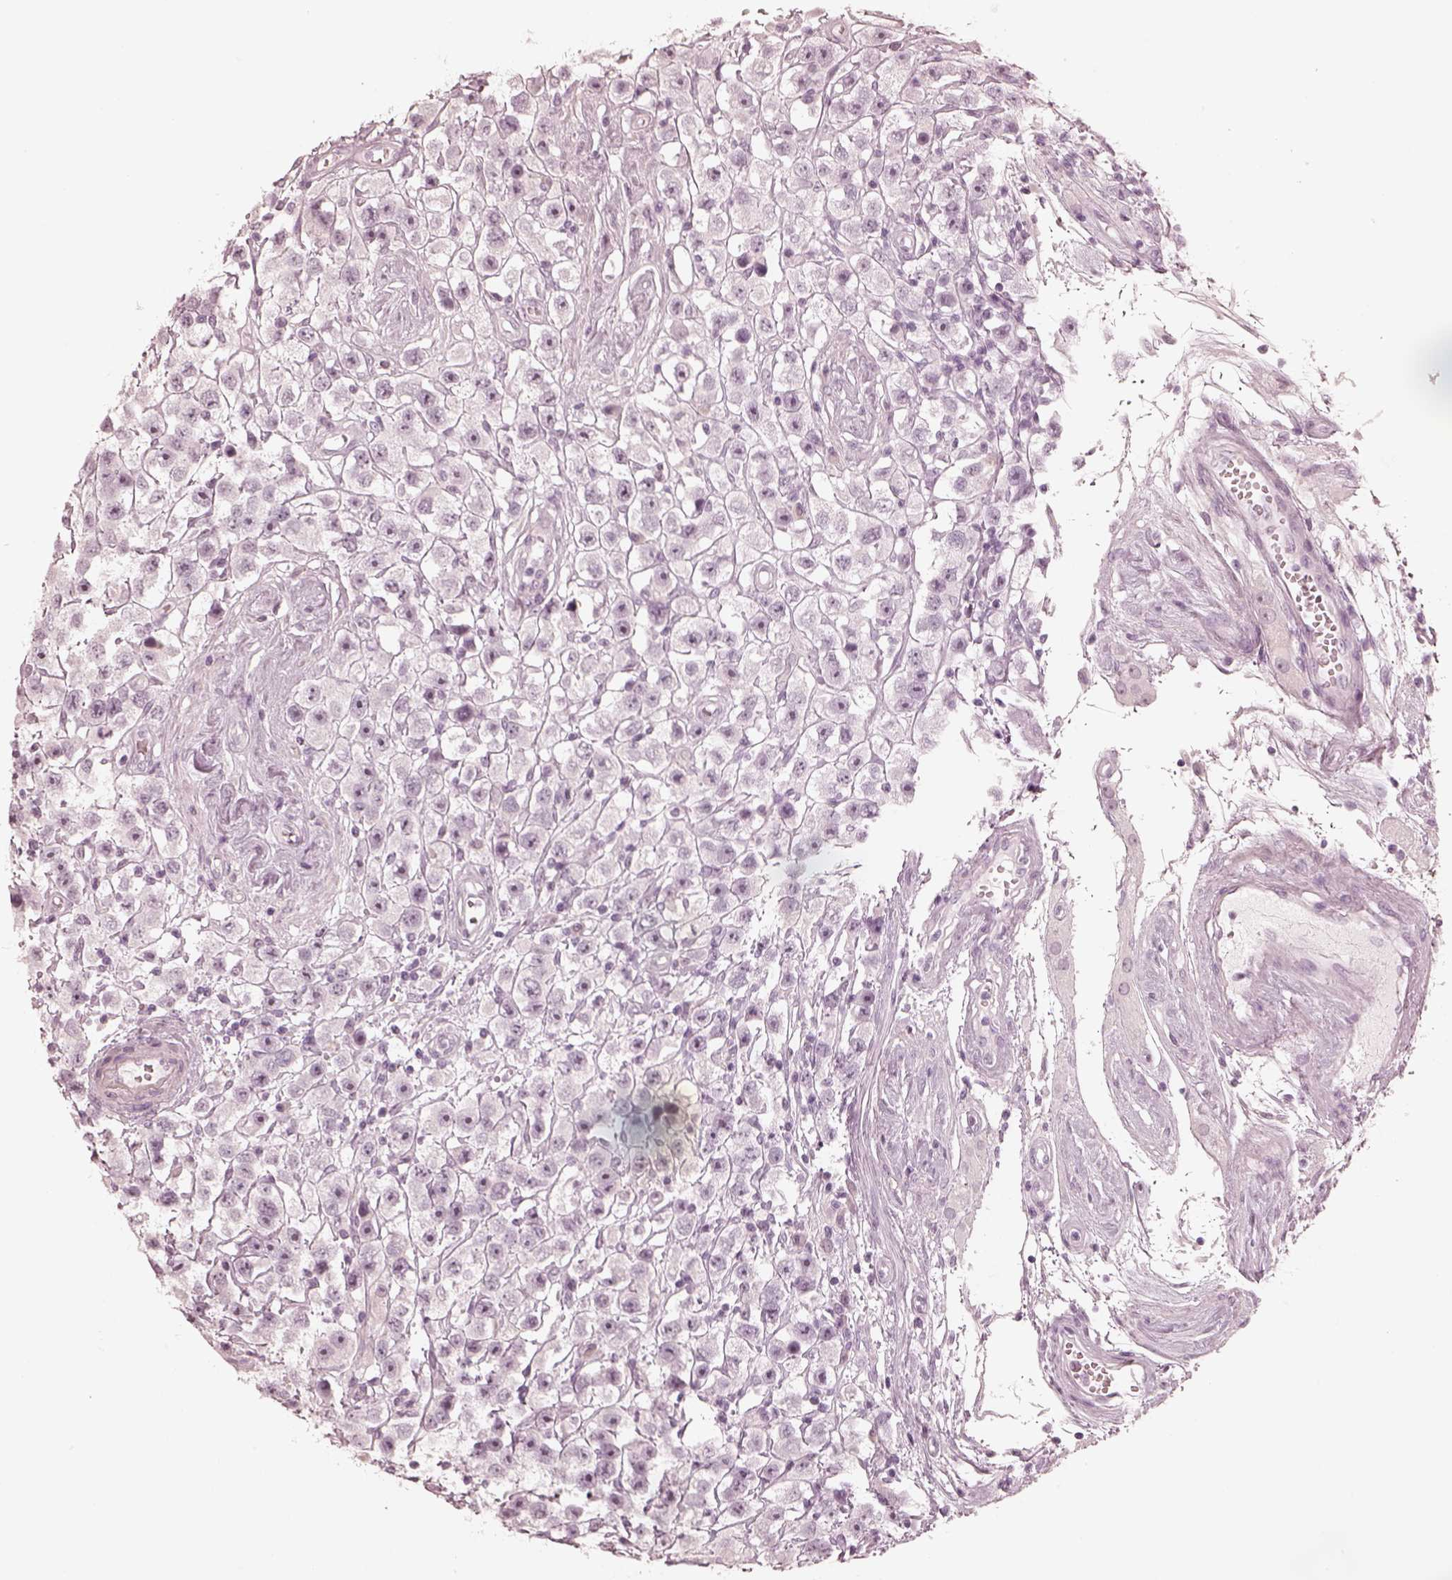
{"staining": {"intensity": "negative", "quantity": "none", "location": "none"}, "tissue": "testis cancer", "cell_type": "Tumor cells", "image_type": "cancer", "snomed": [{"axis": "morphology", "description": "Seminoma, NOS"}, {"axis": "topography", "description": "Testis"}], "caption": "Immunohistochemistry of testis cancer (seminoma) displays no expression in tumor cells.", "gene": "CALR3", "patient": {"sex": "male", "age": 45}}